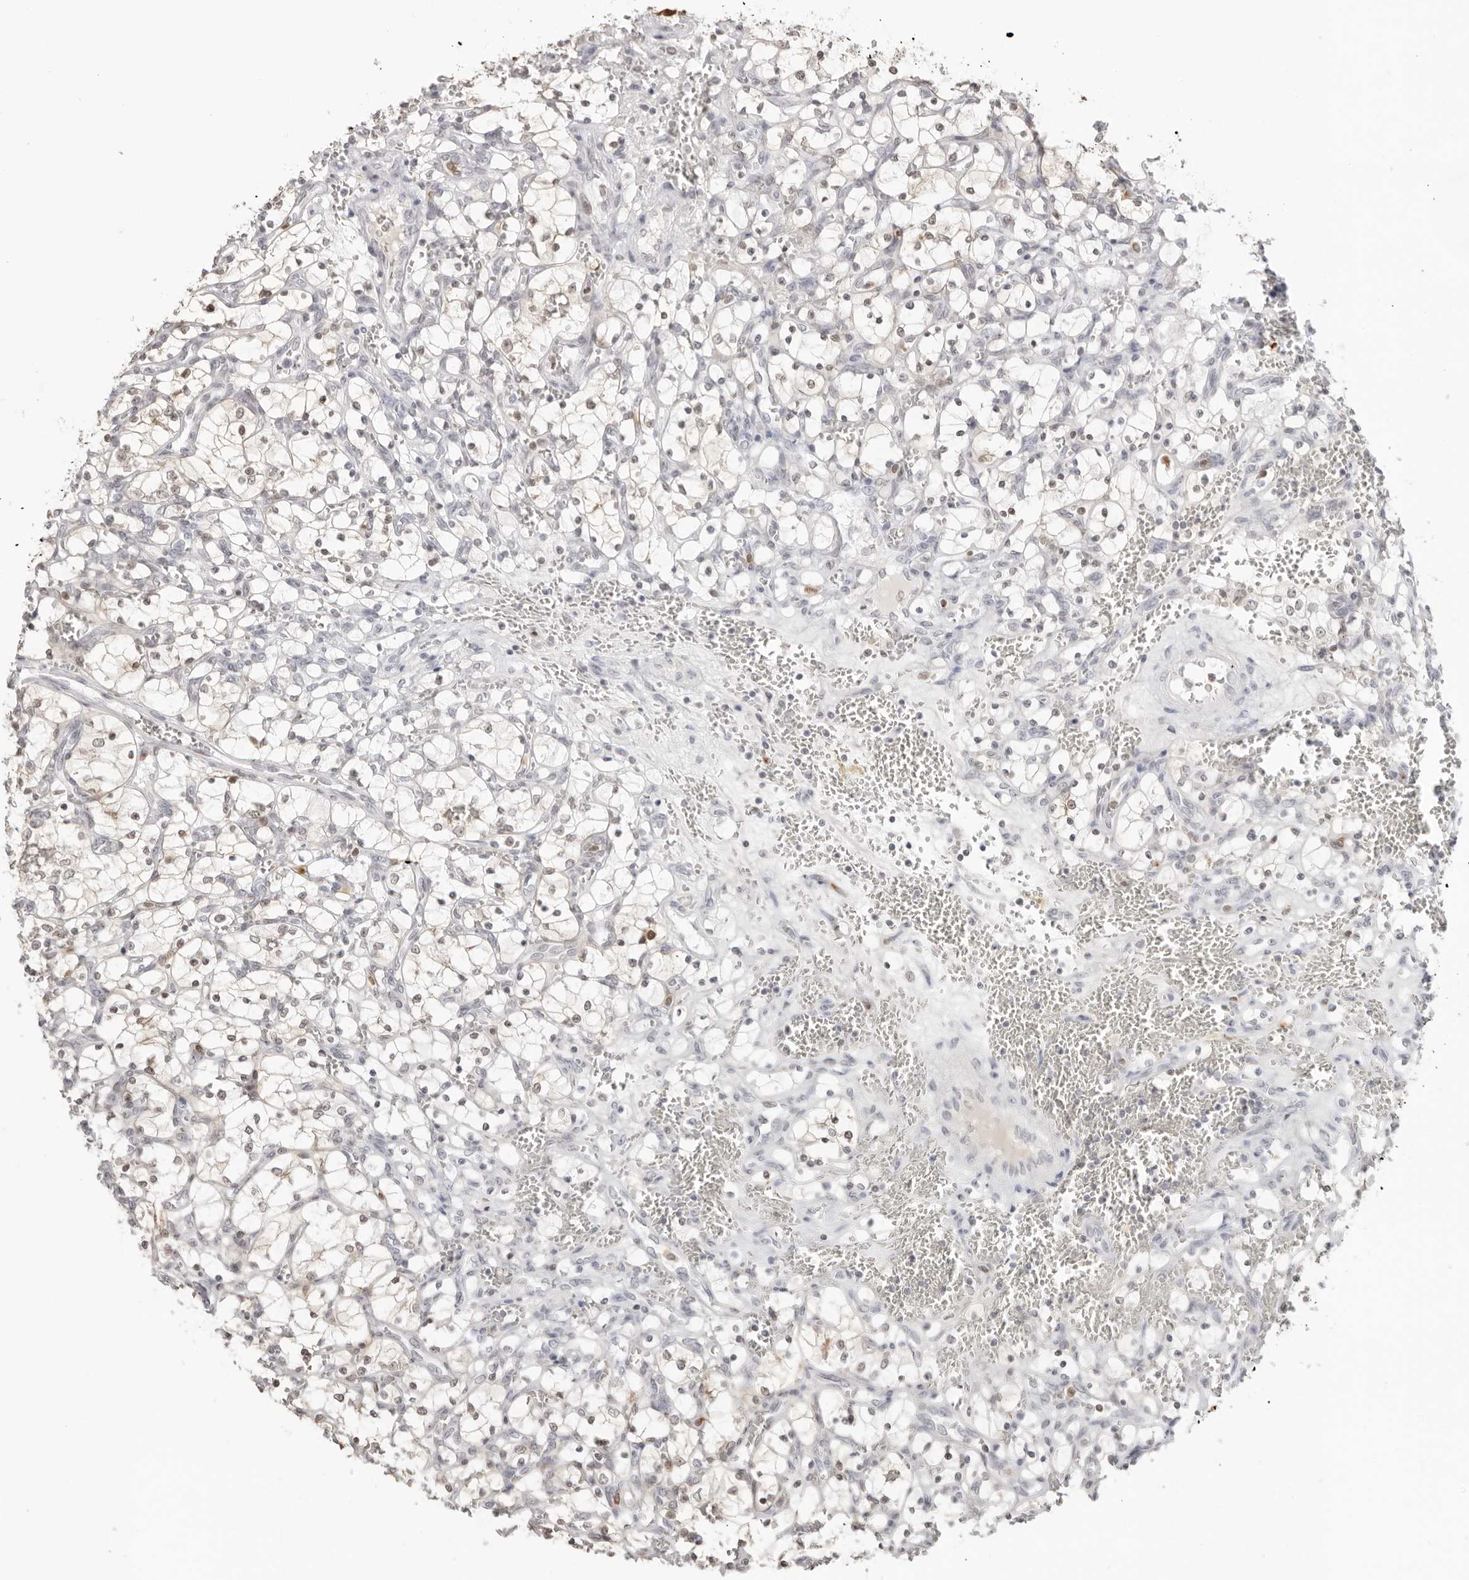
{"staining": {"intensity": "negative", "quantity": "none", "location": "none"}, "tissue": "renal cancer", "cell_type": "Tumor cells", "image_type": "cancer", "snomed": [{"axis": "morphology", "description": "Adenocarcinoma, NOS"}, {"axis": "topography", "description": "Kidney"}], "caption": "IHC micrograph of renal cancer stained for a protein (brown), which reveals no positivity in tumor cells.", "gene": "RNF146", "patient": {"sex": "female", "age": 69}}